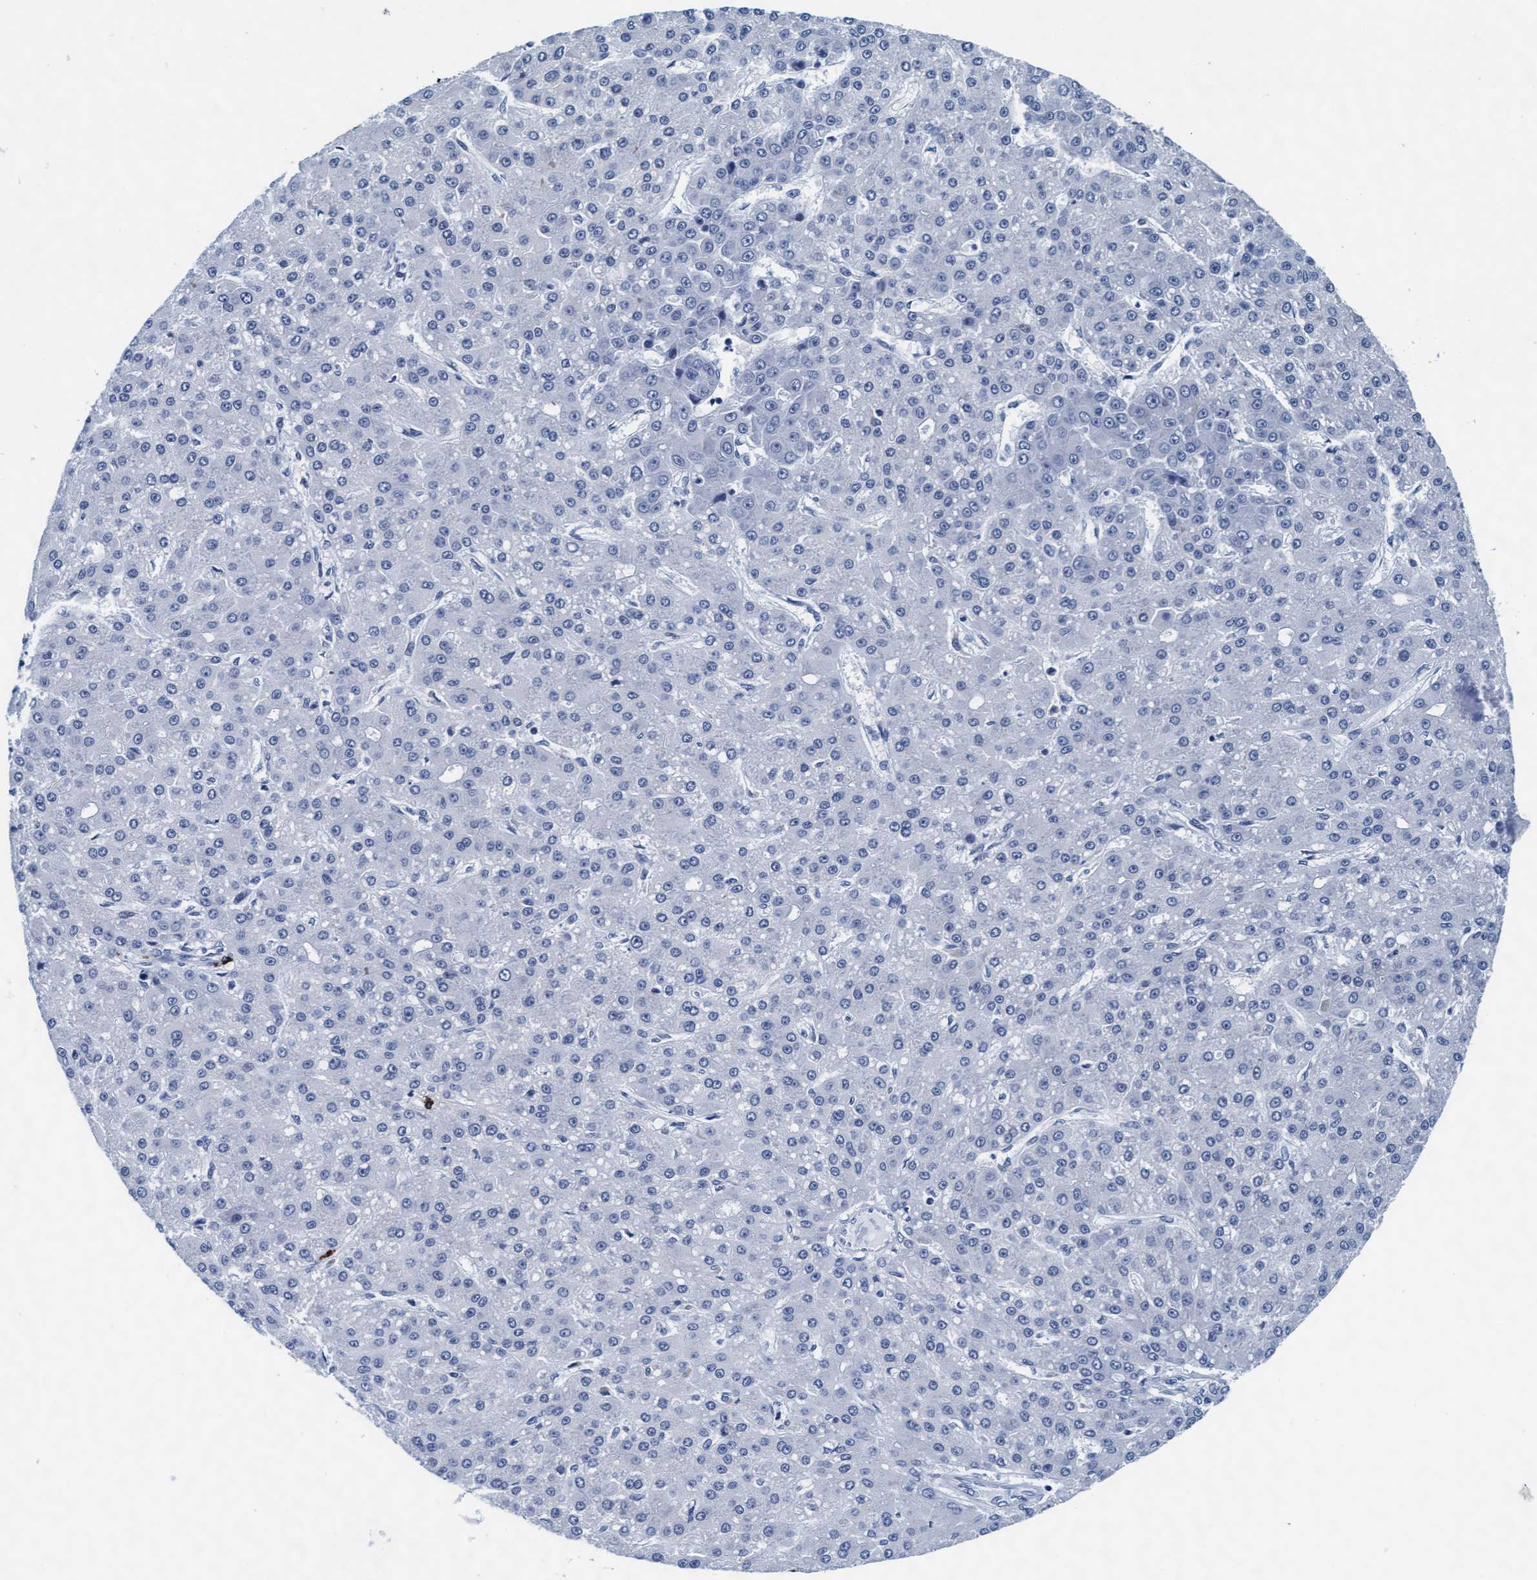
{"staining": {"intensity": "negative", "quantity": "none", "location": "none"}, "tissue": "liver cancer", "cell_type": "Tumor cells", "image_type": "cancer", "snomed": [{"axis": "morphology", "description": "Carcinoma, Hepatocellular, NOS"}, {"axis": "topography", "description": "Liver"}], "caption": "The immunohistochemistry photomicrograph has no significant expression in tumor cells of liver cancer tissue.", "gene": "ARSG", "patient": {"sex": "male", "age": 67}}